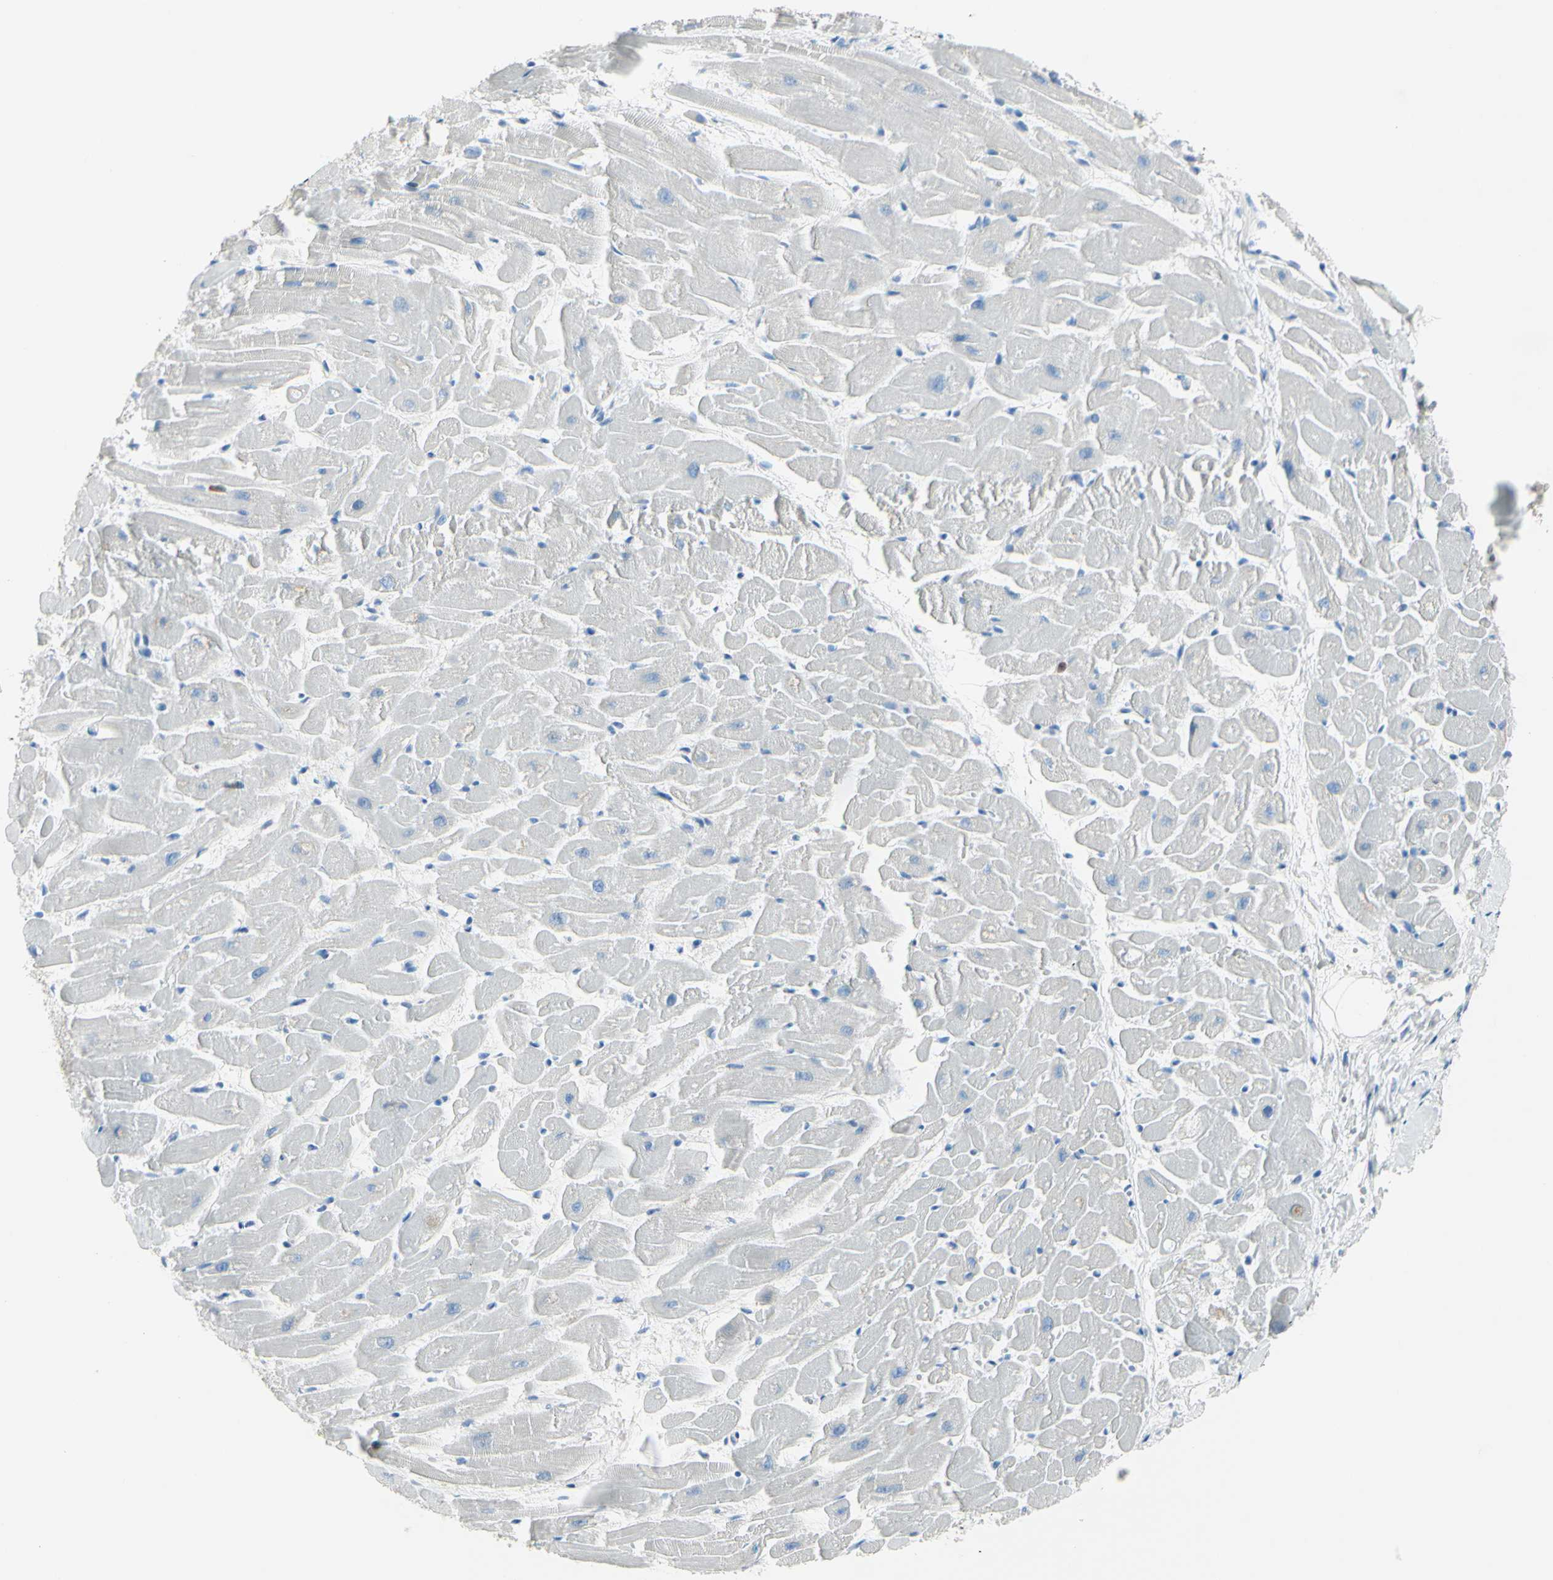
{"staining": {"intensity": "negative", "quantity": "none", "location": "none"}, "tissue": "heart muscle", "cell_type": "Cardiomyocytes", "image_type": "normal", "snomed": [{"axis": "morphology", "description": "Normal tissue, NOS"}, {"axis": "topography", "description": "Heart"}], "caption": "Immunohistochemical staining of normal human heart muscle demonstrates no significant positivity in cardiomyocytes. The staining is performed using DAB (3,3'-diaminobenzidine) brown chromogen with nuclei counter-stained in using hematoxylin.", "gene": "ZNF557", "patient": {"sex": "female", "age": 19}}